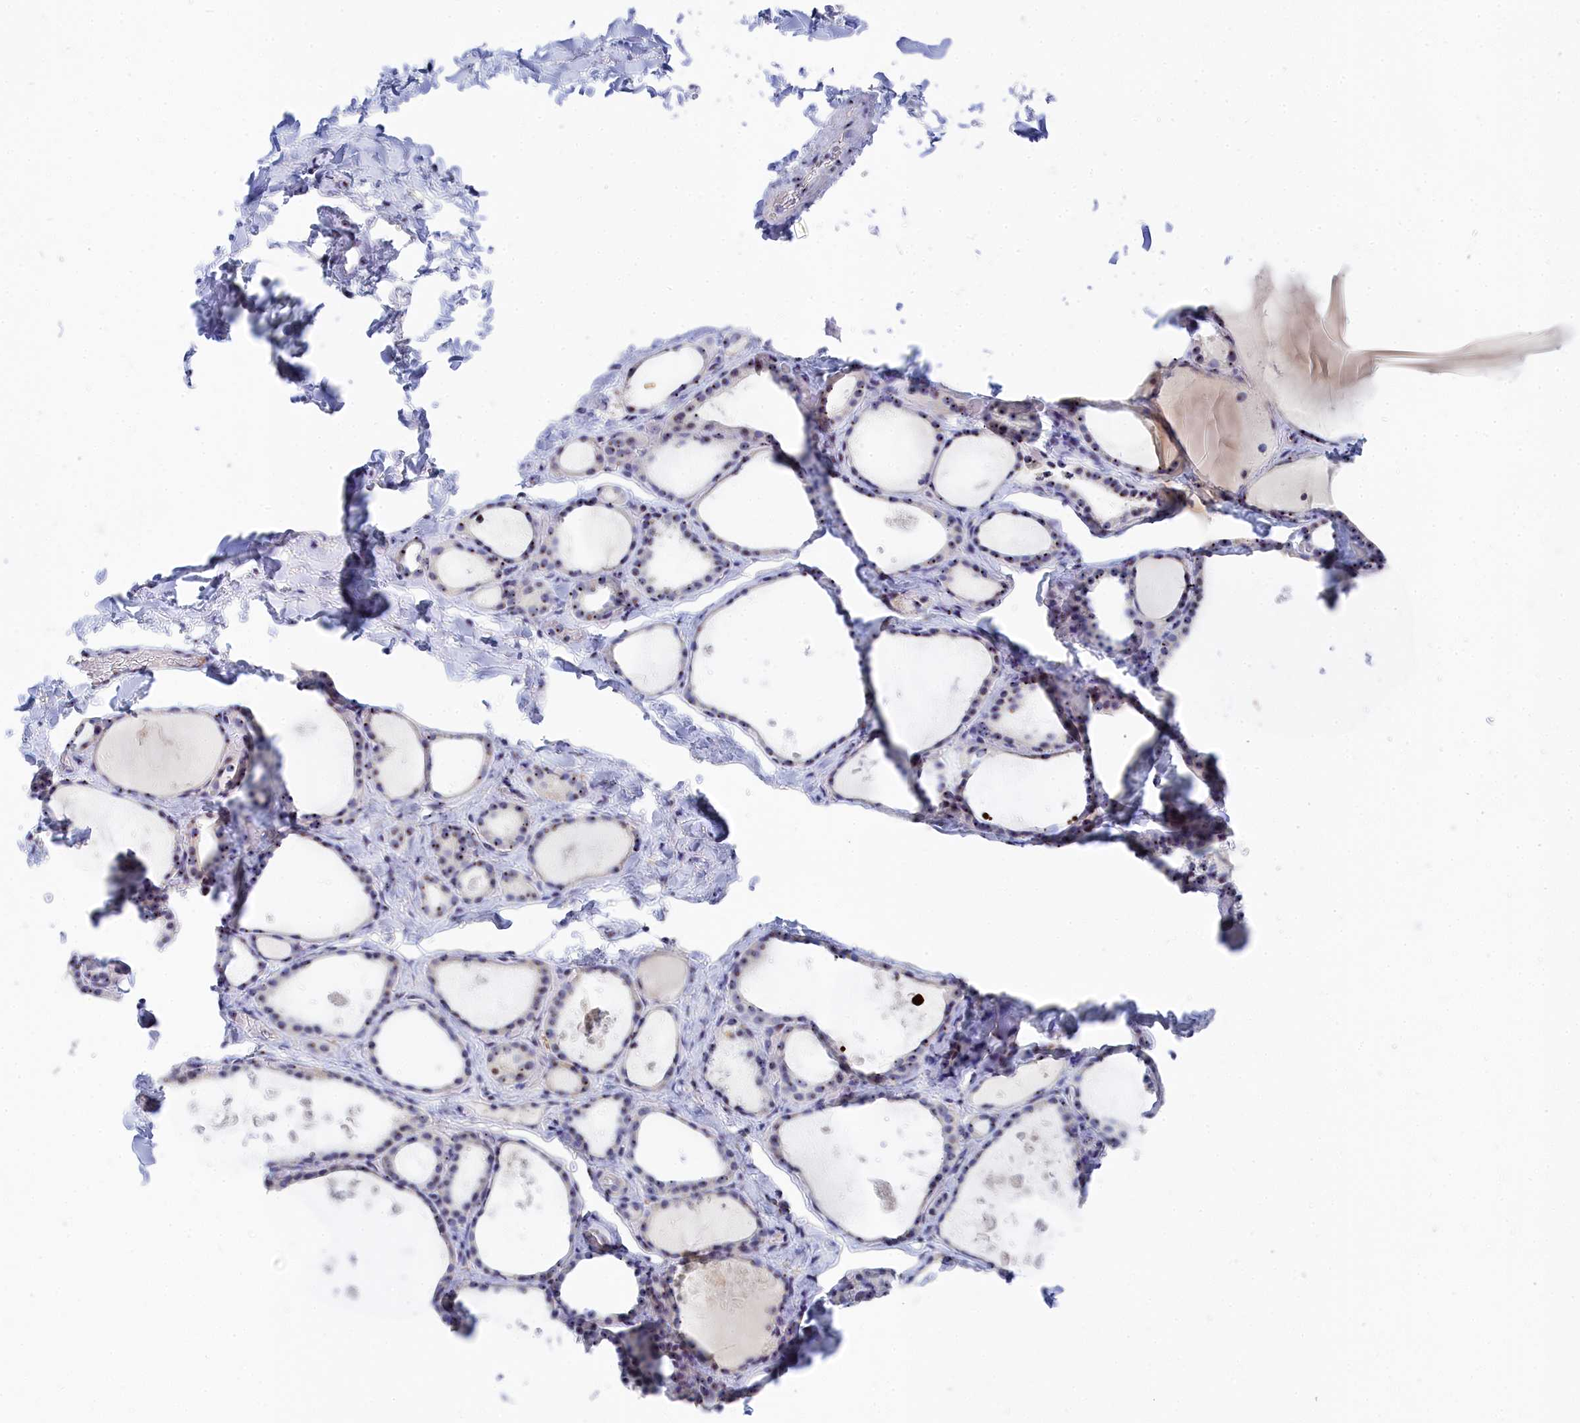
{"staining": {"intensity": "moderate", "quantity": "25%-75%", "location": "nuclear"}, "tissue": "thyroid gland", "cell_type": "Glandular cells", "image_type": "normal", "snomed": [{"axis": "morphology", "description": "Normal tissue, NOS"}, {"axis": "topography", "description": "Thyroid gland"}], "caption": "This is a micrograph of immunohistochemistry (IHC) staining of unremarkable thyroid gland, which shows moderate staining in the nuclear of glandular cells.", "gene": "RSL1D1", "patient": {"sex": "female", "age": 44}}